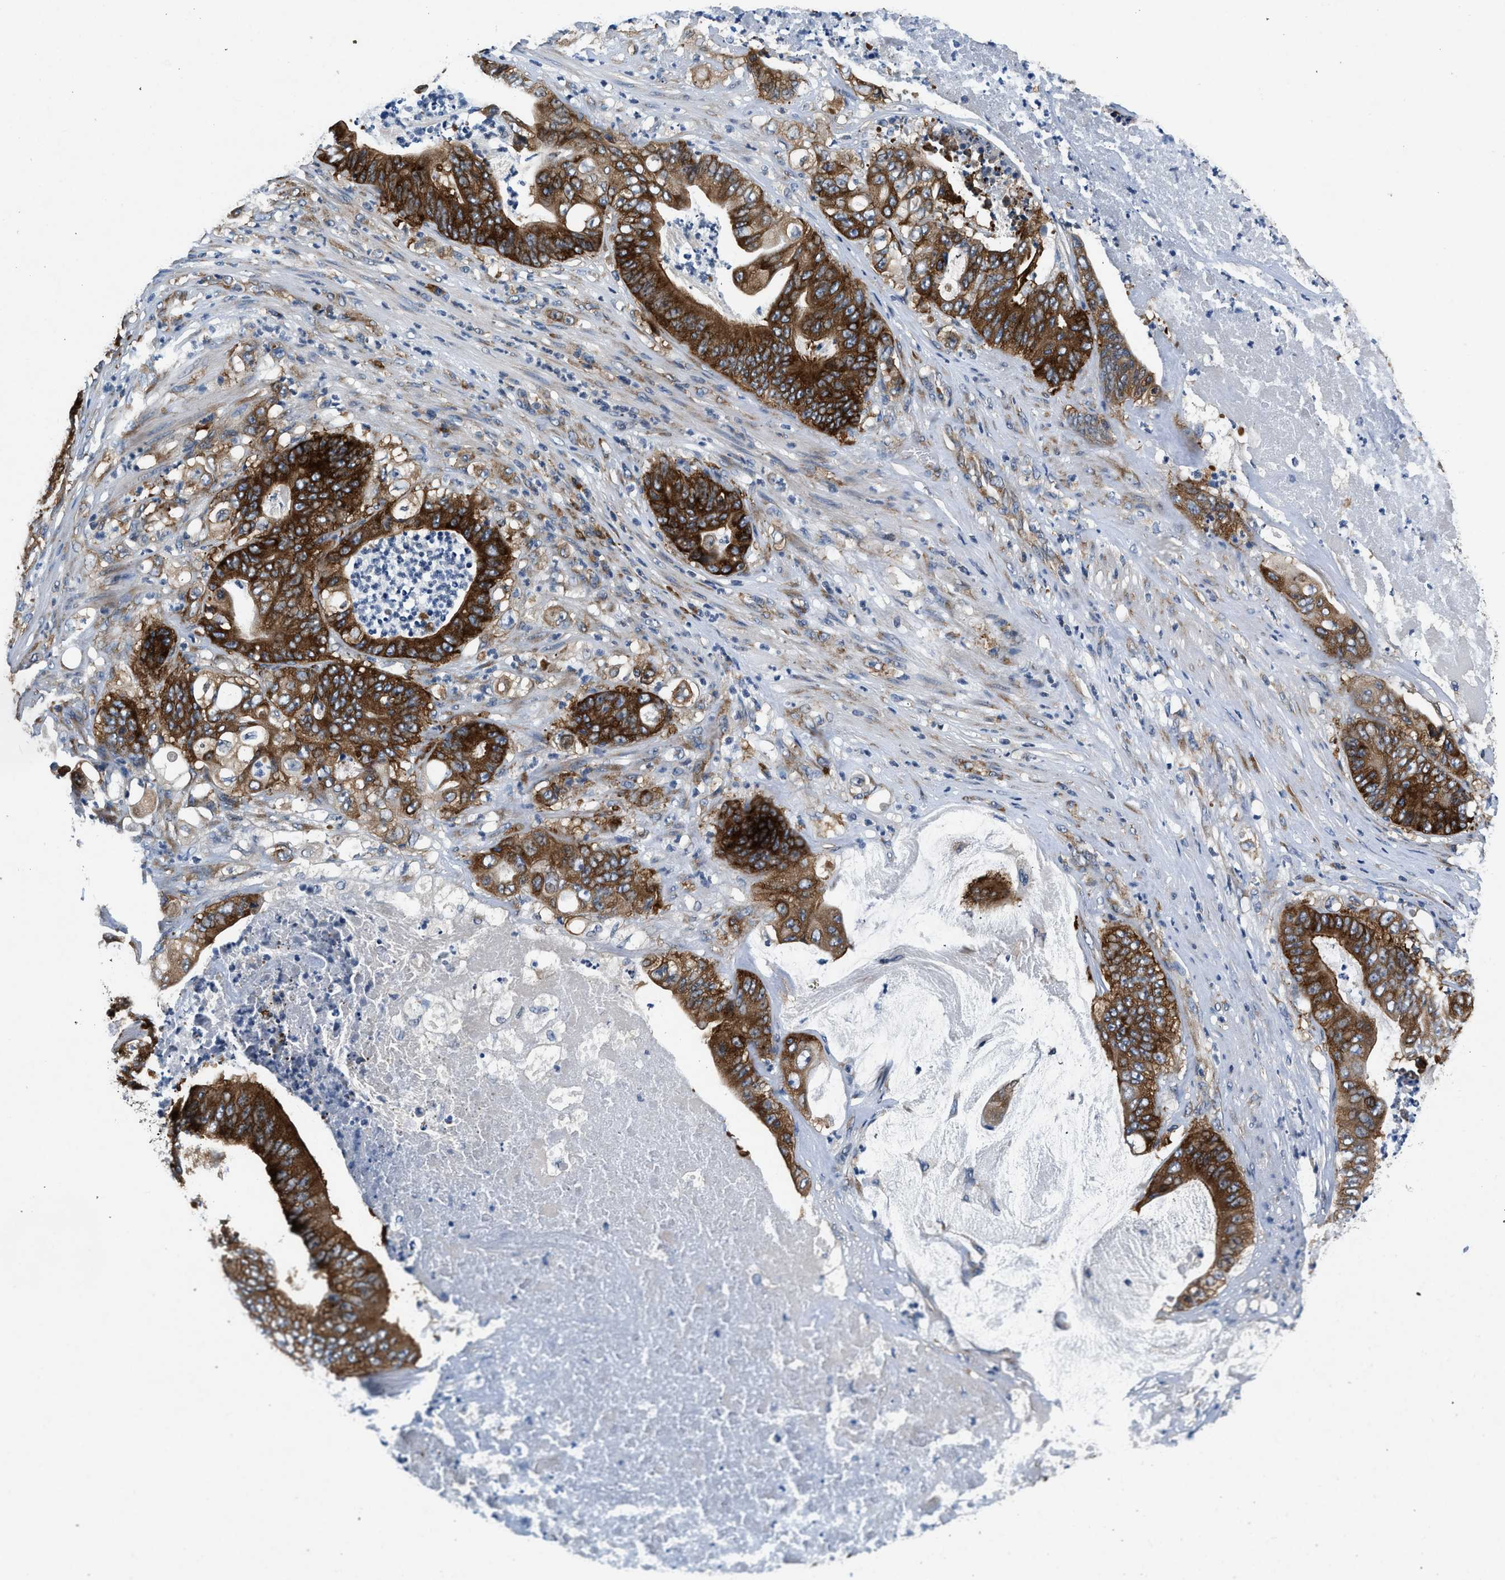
{"staining": {"intensity": "strong", "quantity": ">75%", "location": "cytoplasmic/membranous"}, "tissue": "stomach cancer", "cell_type": "Tumor cells", "image_type": "cancer", "snomed": [{"axis": "morphology", "description": "Adenocarcinoma, NOS"}, {"axis": "topography", "description": "Stomach"}], "caption": "Approximately >75% of tumor cells in stomach cancer (adenocarcinoma) demonstrate strong cytoplasmic/membranous protein positivity as visualized by brown immunohistochemical staining.", "gene": "PA2G4", "patient": {"sex": "female", "age": 73}}